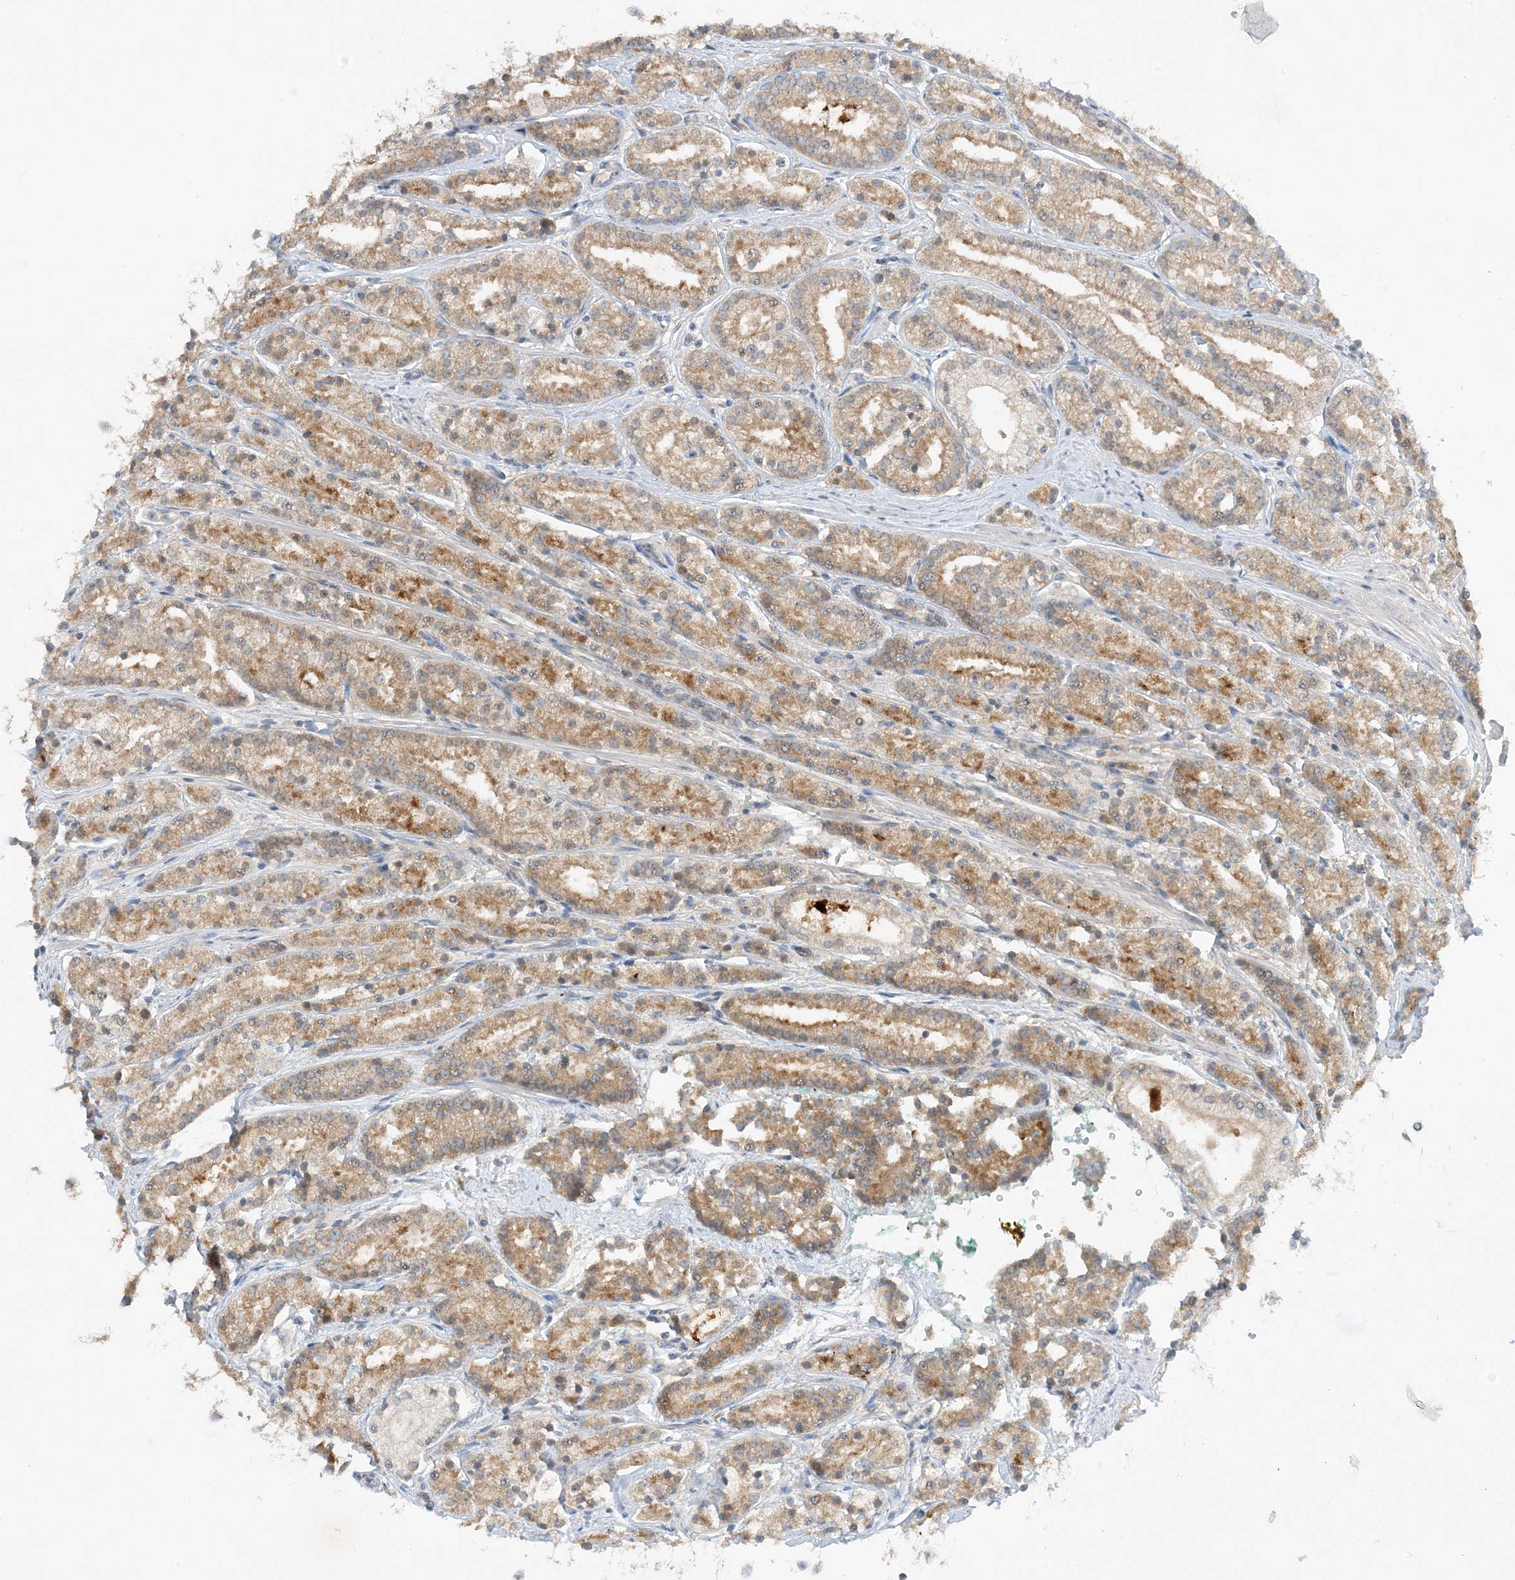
{"staining": {"intensity": "moderate", "quantity": ">75%", "location": "cytoplasmic/membranous"}, "tissue": "prostate cancer", "cell_type": "Tumor cells", "image_type": "cancer", "snomed": [{"axis": "morphology", "description": "Adenocarcinoma, High grade"}, {"axis": "topography", "description": "Prostate"}], "caption": "Protein staining exhibits moderate cytoplasmic/membranous positivity in approximately >75% of tumor cells in prostate high-grade adenocarcinoma.", "gene": "RPP40", "patient": {"sex": "male", "age": 69}}